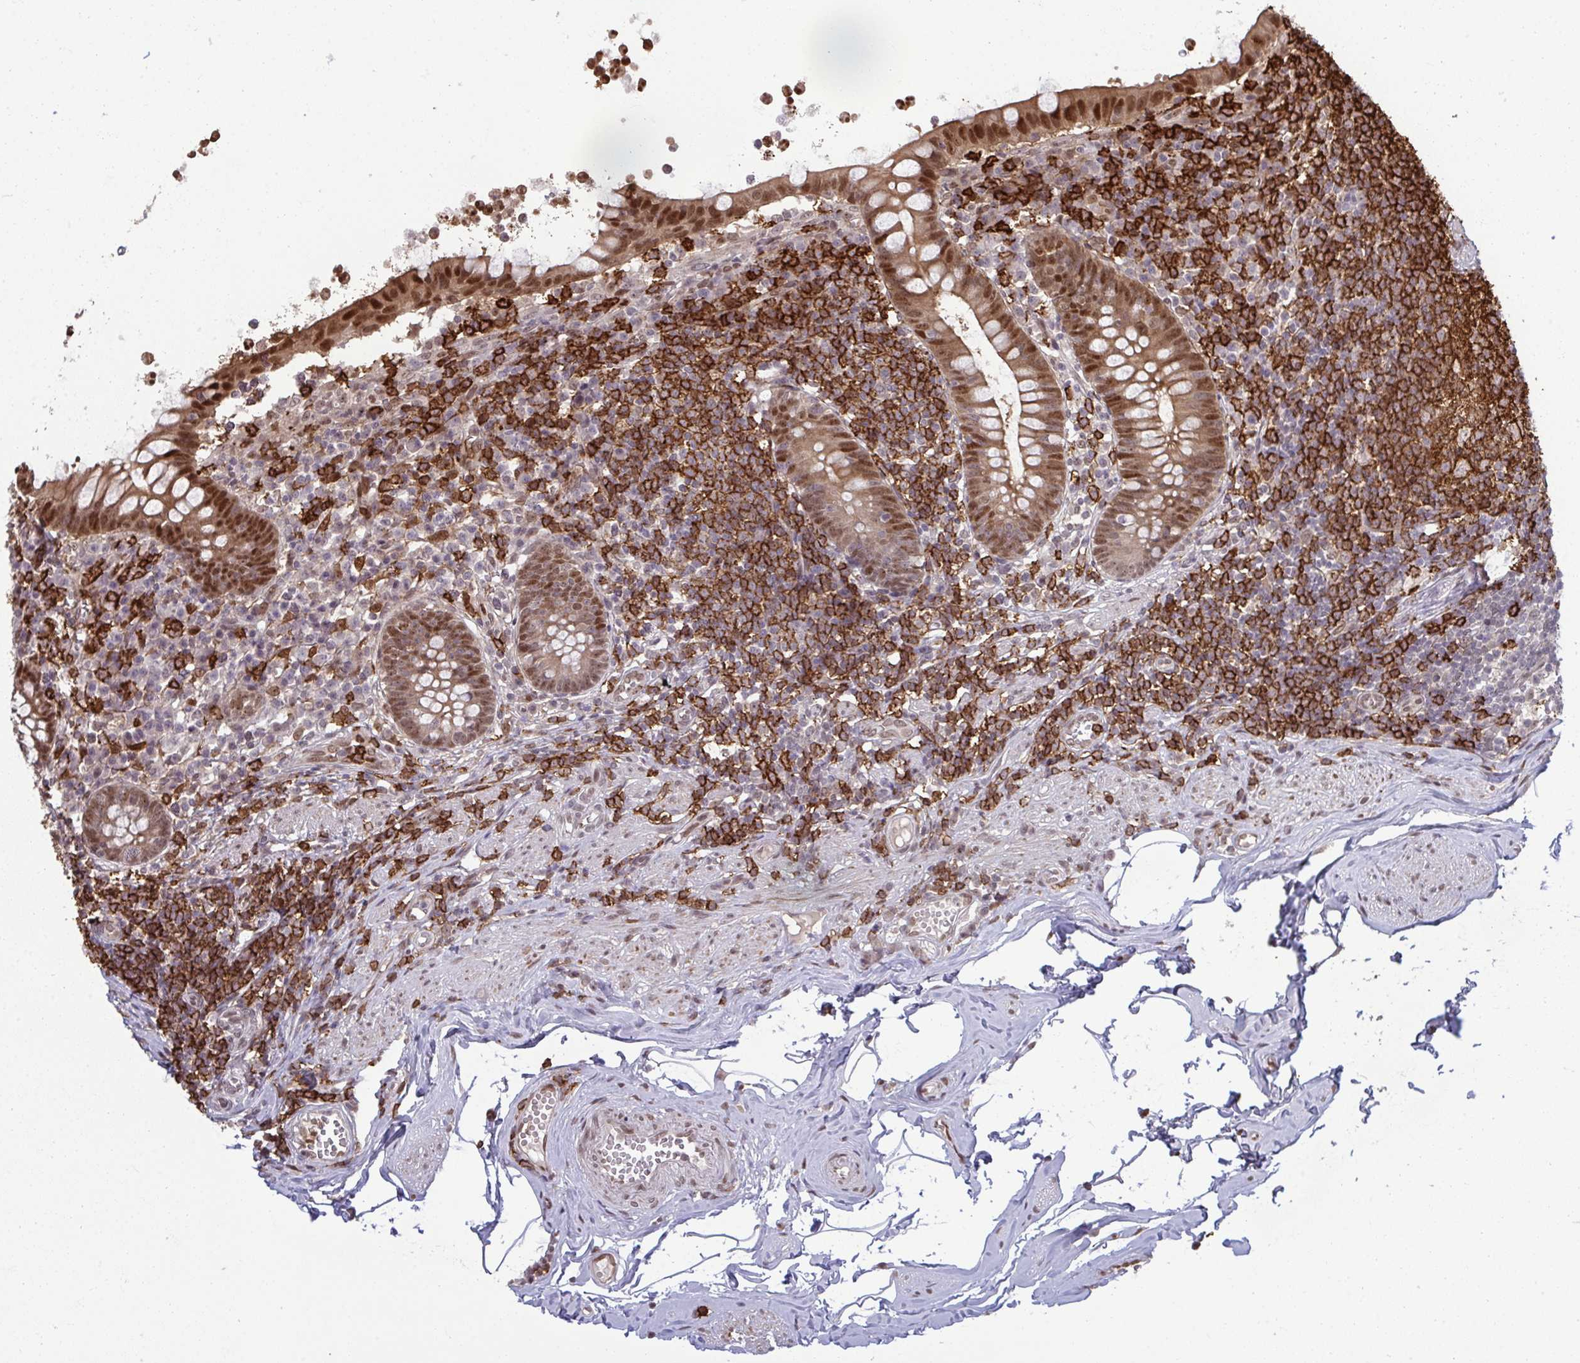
{"staining": {"intensity": "strong", "quantity": ">75%", "location": "cytoplasmic/membranous,nuclear"}, "tissue": "appendix", "cell_type": "Glandular cells", "image_type": "normal", "snomed": [{"axis": "morphology", "description": "Normal tissue, NOS"}, {"axis": "topography", "description": "Appendix"}], "caption": "An image of human appendix stained for a protein shows strong cytoplasmic/membranous,nuclear brown staining in glandular cells. The staining was performed using DAB (3,3'-diaminobenzidine) to visualize the protein expression in brown, while the nuclei were stained in blue with hematoxylin (Magnification: 20x).", "gene": "UXT", "patient": {"sex": "female", "age": 56}}